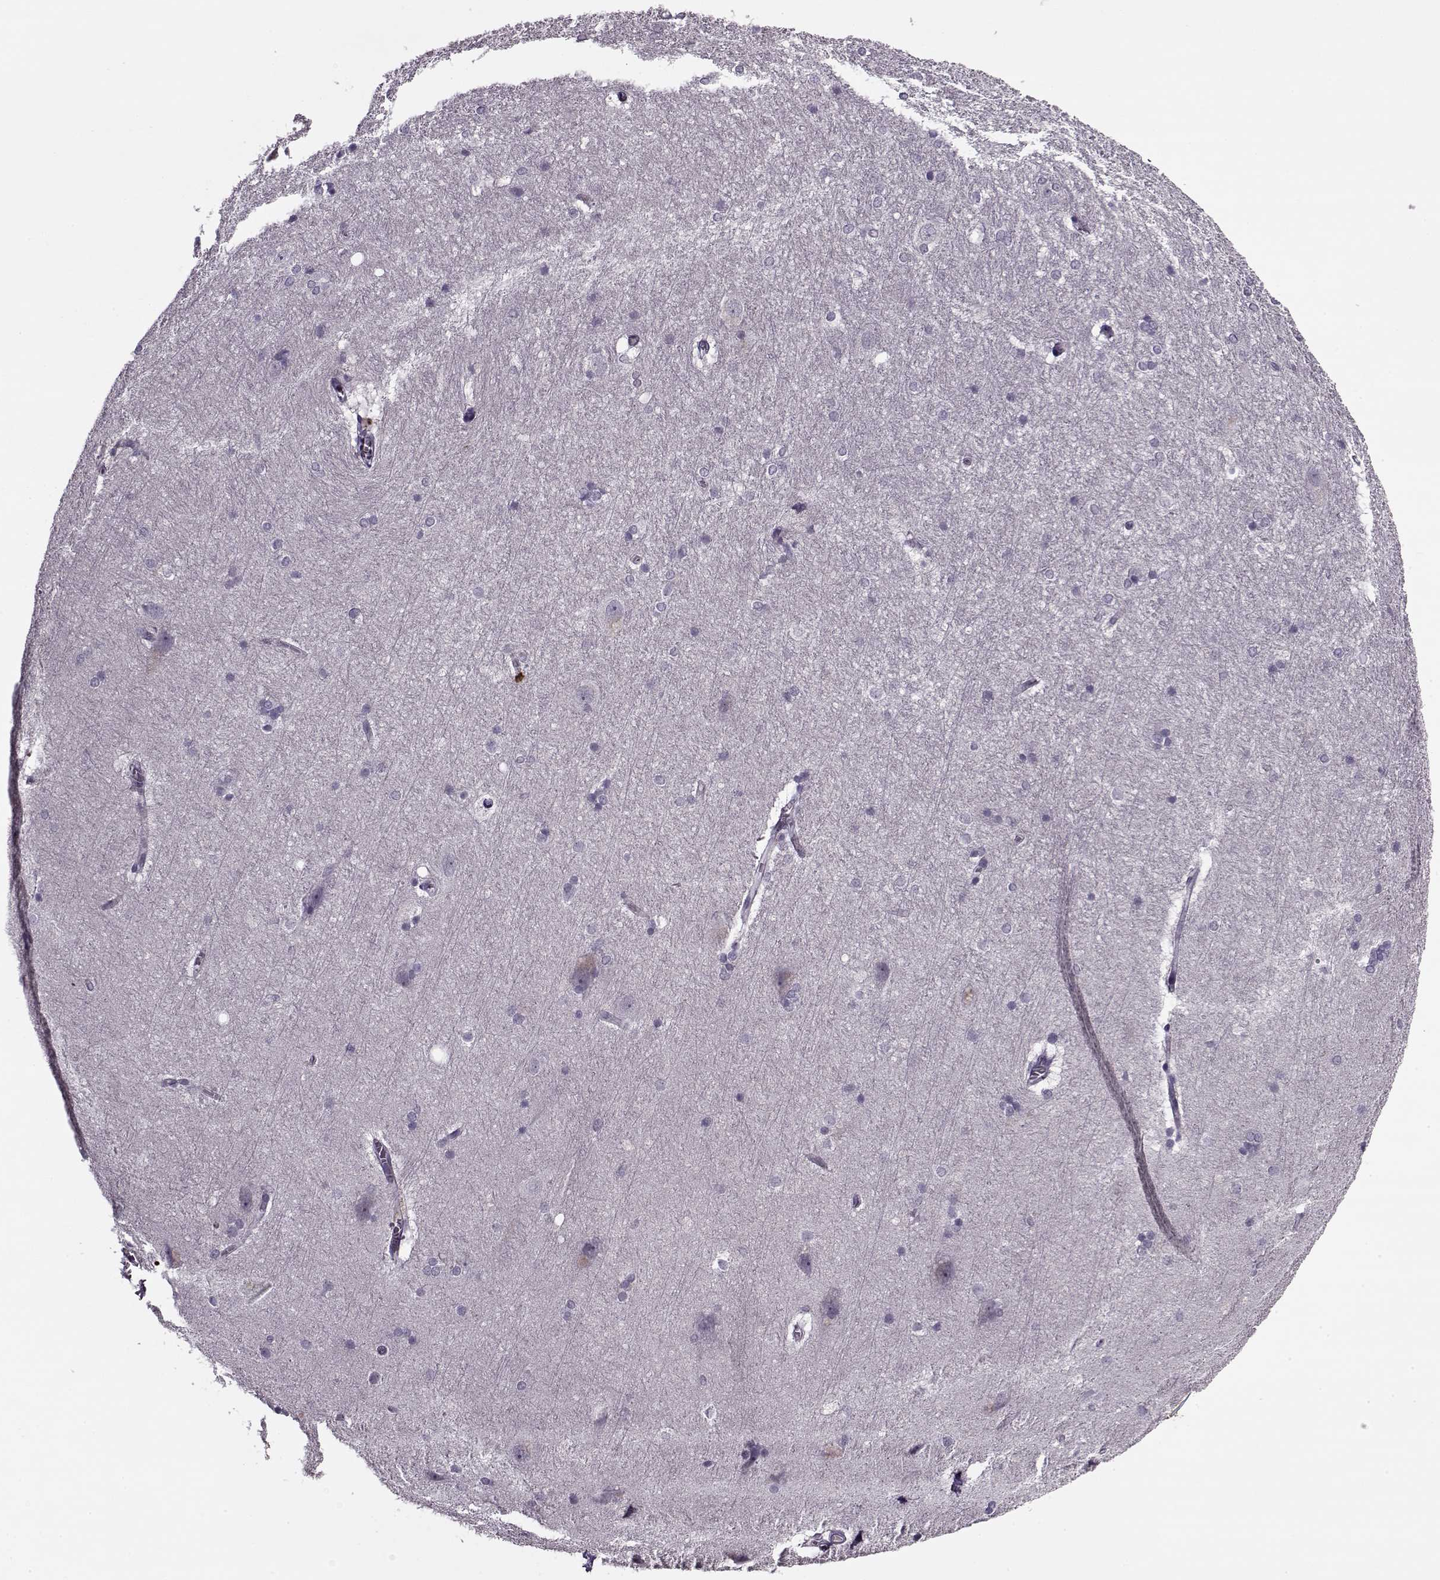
{"staining": {"intensity": "negative", "quantity": "none", "location": "none"}, "tissue": "hippocampus", "cell_type": "Glial cells", "image_type": "normal", "snomed": [{"axis": "morphology", "description": "Normal tissue, NOS"}, {"axis": "topography", "description": "Cerebral cortex"}, {"axis": "topography", "description": "Hippocampus"}], "caption": "Hippocampus was stained to show a protein in brown. There is no significant staining in glial cells.", "gene": "KRT9", "patient": {"sex": "female", "age": 19}}